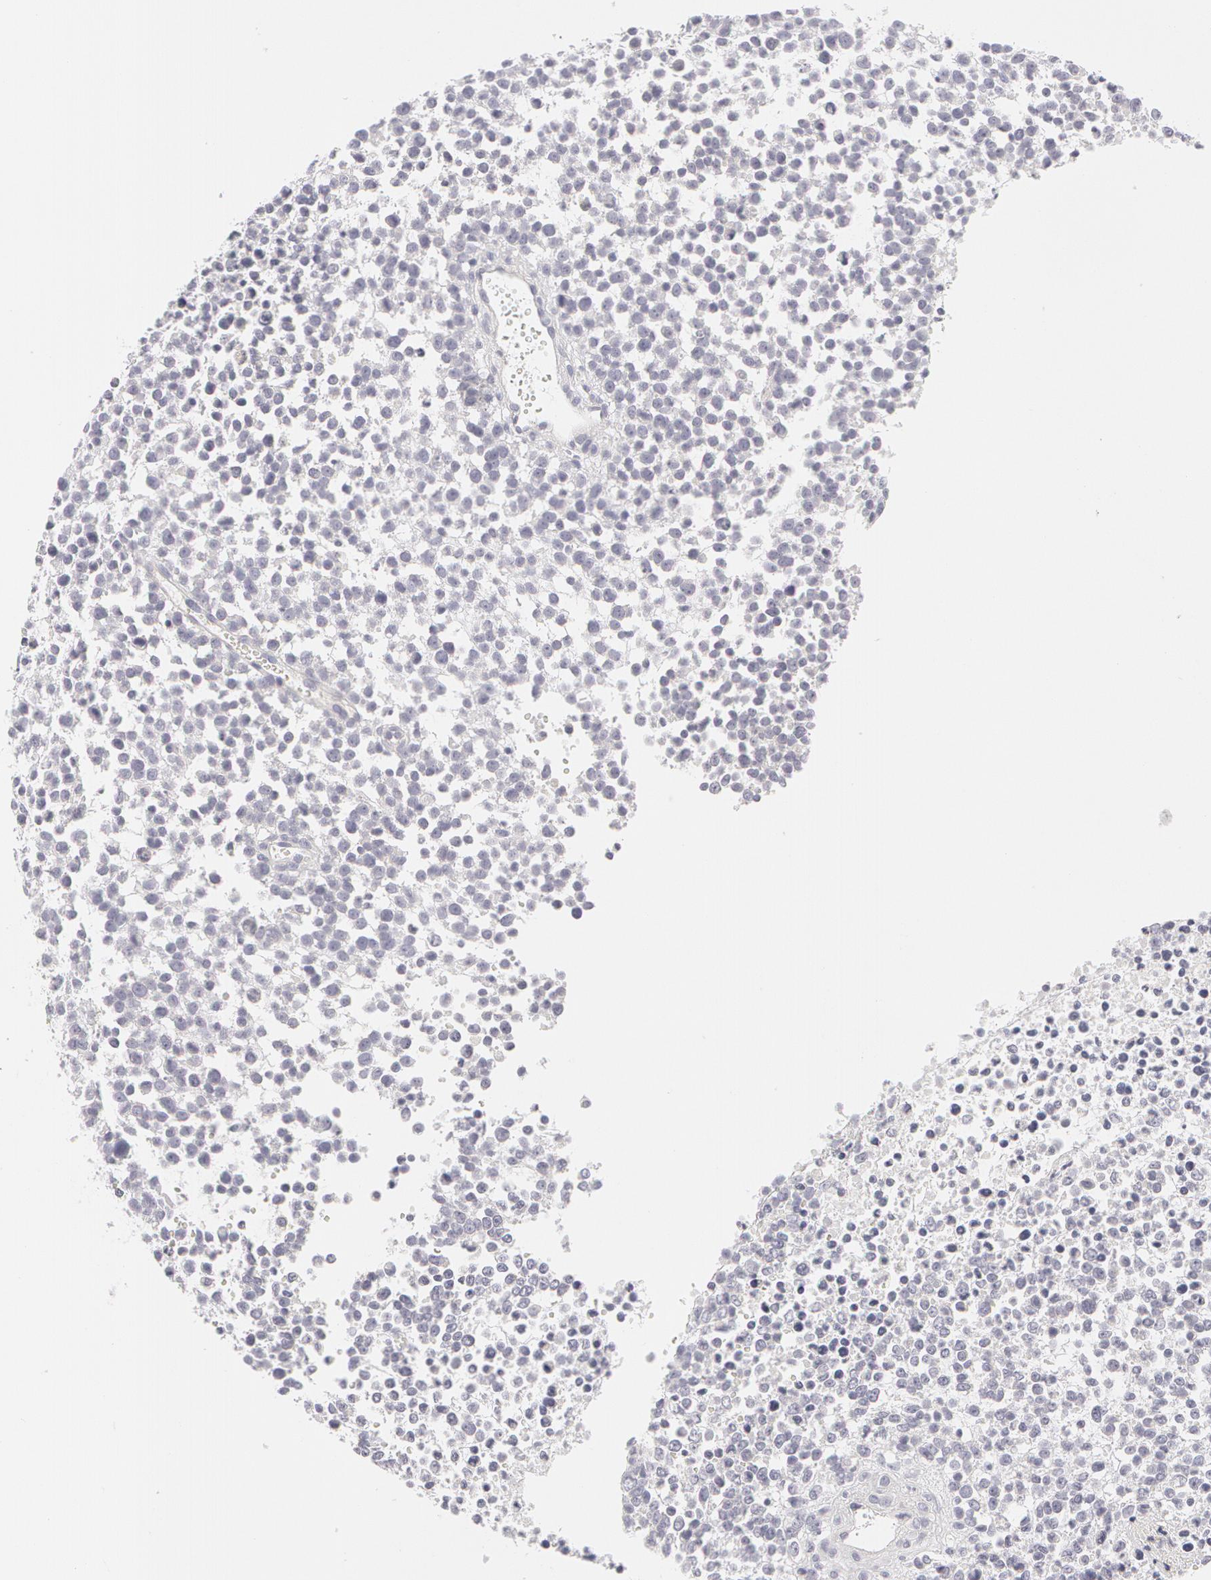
{"staining": {"intensity": "negative", "quantity": "none", "location": "none"}, "tissue": "glioma", "cell_type": "Tumor cells", "image_type": "cancer", "snomed": [{"axis": "morphology", "description": "Glioma, malignant, High grade"}, {"axis": "topography", "description": "Brain"}], "caption": "There is no significant staining in tumor cells of glioma.", "gene": "ABCB1", "patient": {"sex": "male", "age": 66}}